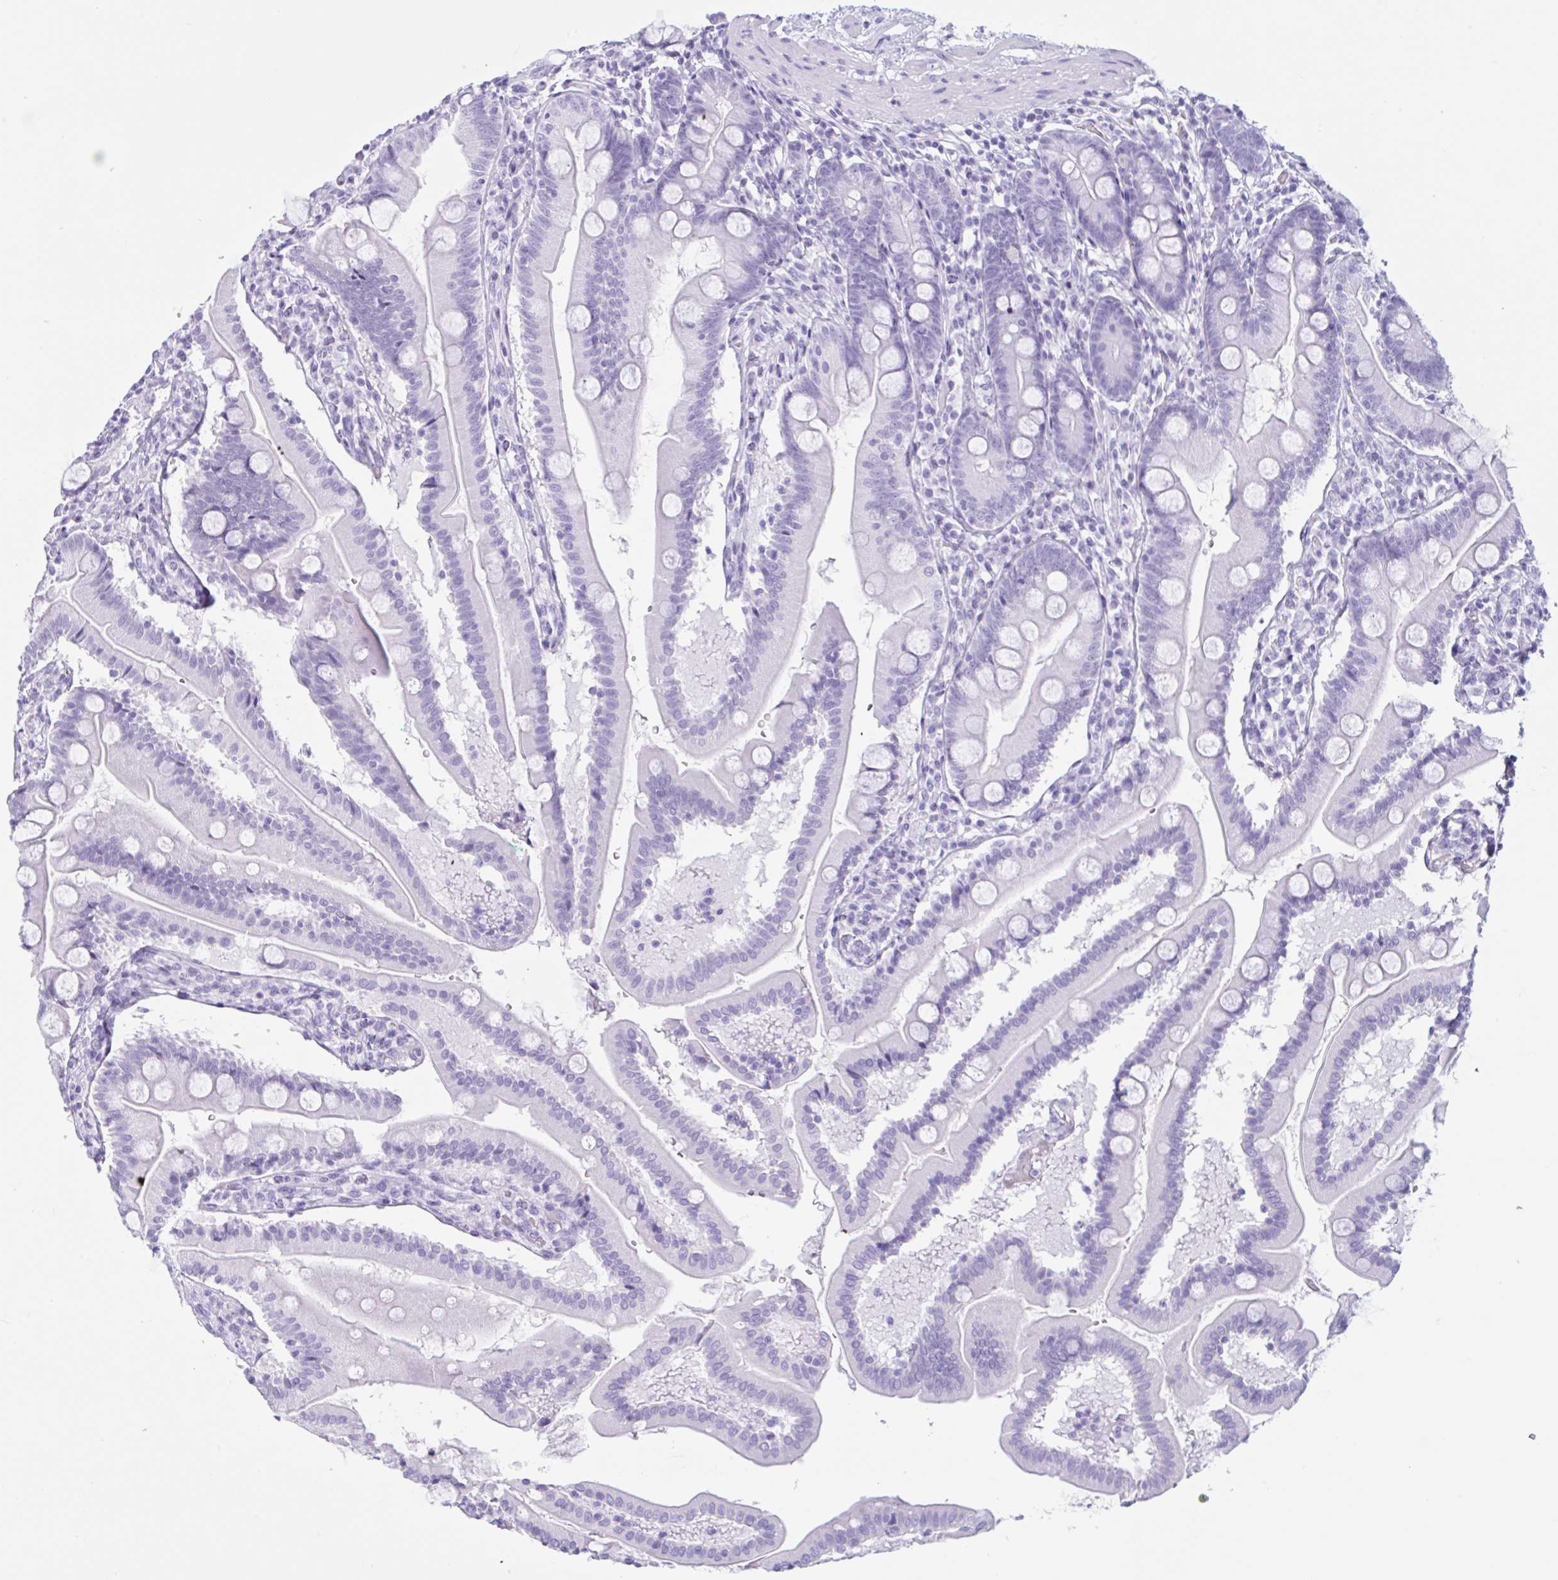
{"staining": {"intensity": "negative", "quantity": "none", "location": "none"}, "tissue": "duodenum", "cell_type": "Glandular cells", "image_type": "normal", "snomed": [{"axis": "morphology", "description": "Normal tissue, NOS"}, {"axis": "topography", "description": "Duodenum"}], "caption": "This micrograph is of benign duodenum stained with IHC to label a protein in brown with the nuclei are counter-stained blue. There is no positivity in glandular cells.", "gene": "MRGPRG", "patient": {"sex": "female", "age": 67}}